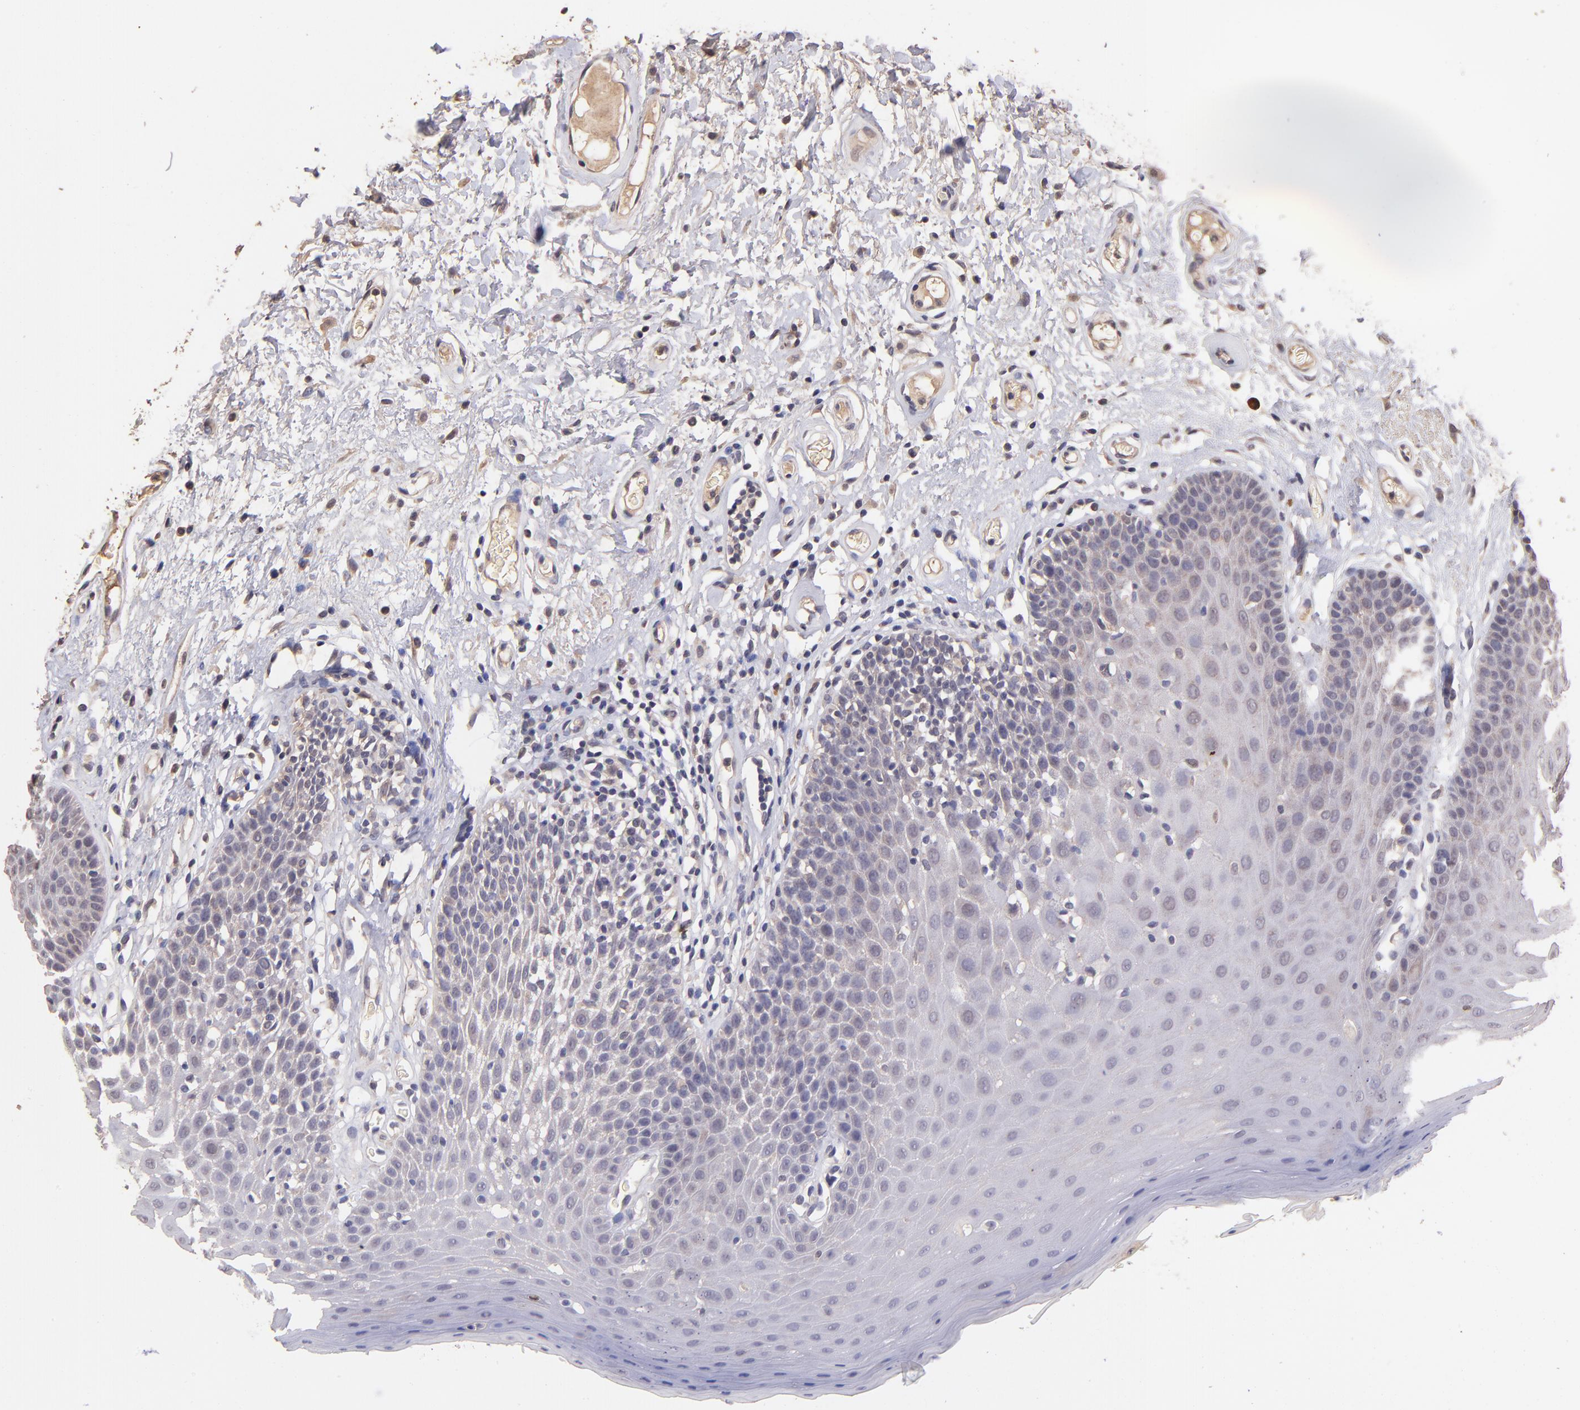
{"staining": {"intensity": "negative", "quantity": "none", "location": "none"}, "tissue": "oral mucosa", "cell_type": "Squamous epithelial cells", "image_type": "normal", "snomed": [{"axis": "morphology", "description": "Normal tissue, NOS"}, {"axis": "morphology", "description": "Squamous cell carcinoma, NOS"}, {"axis": "topography", "description": "Skeletal muscle"}, {"axis": "topography", "description": "Oral tissue"}, {"axis": "topography", "description": "Head-Neck"}], "caption": "Image shows no protein expression in squamous epithelial cells of unremarkable oral mucosa.", "gene": "RNASEL", "patient": {"sex": "male", "age": 71}}